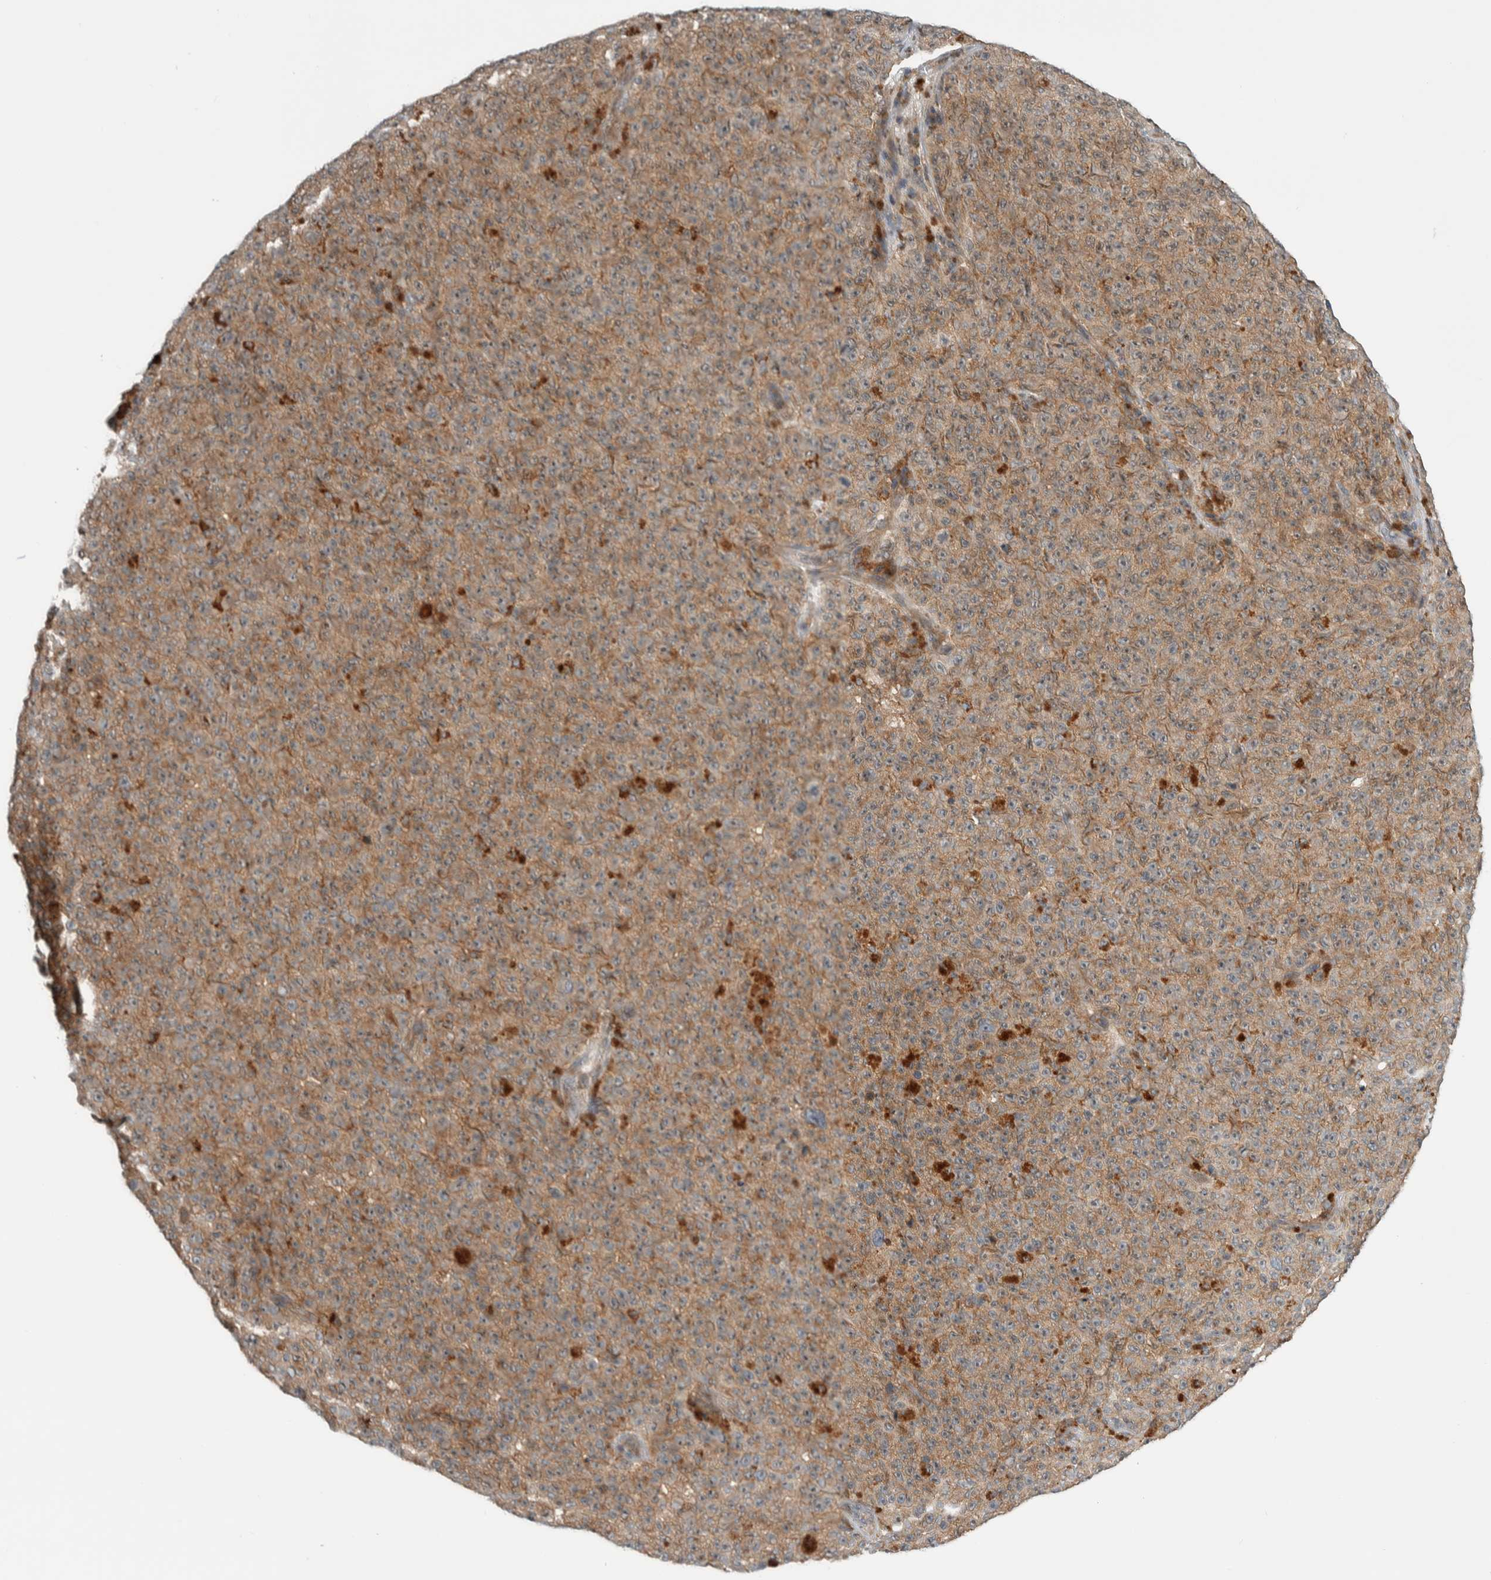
{"staining": {"intensity": "moderate", "quantity": ">75%", "location": "cytoplasmic/membranous"}, "tissue": "melanoma", "cell_type": "Tumor cells", "image_type": "cancer", "snomed": [{"axis": "morphology", "description": "Malignant melanoma, NOS"}, {"axis": "topography", "description": "Skin"}], "caption": "Protein staining displays moderate cytoplasmic/membranous staining in about >75% of tumor cells in melanoma.", "gene": "CCDC43", "patient": {"sex": "female", "age": 82}}